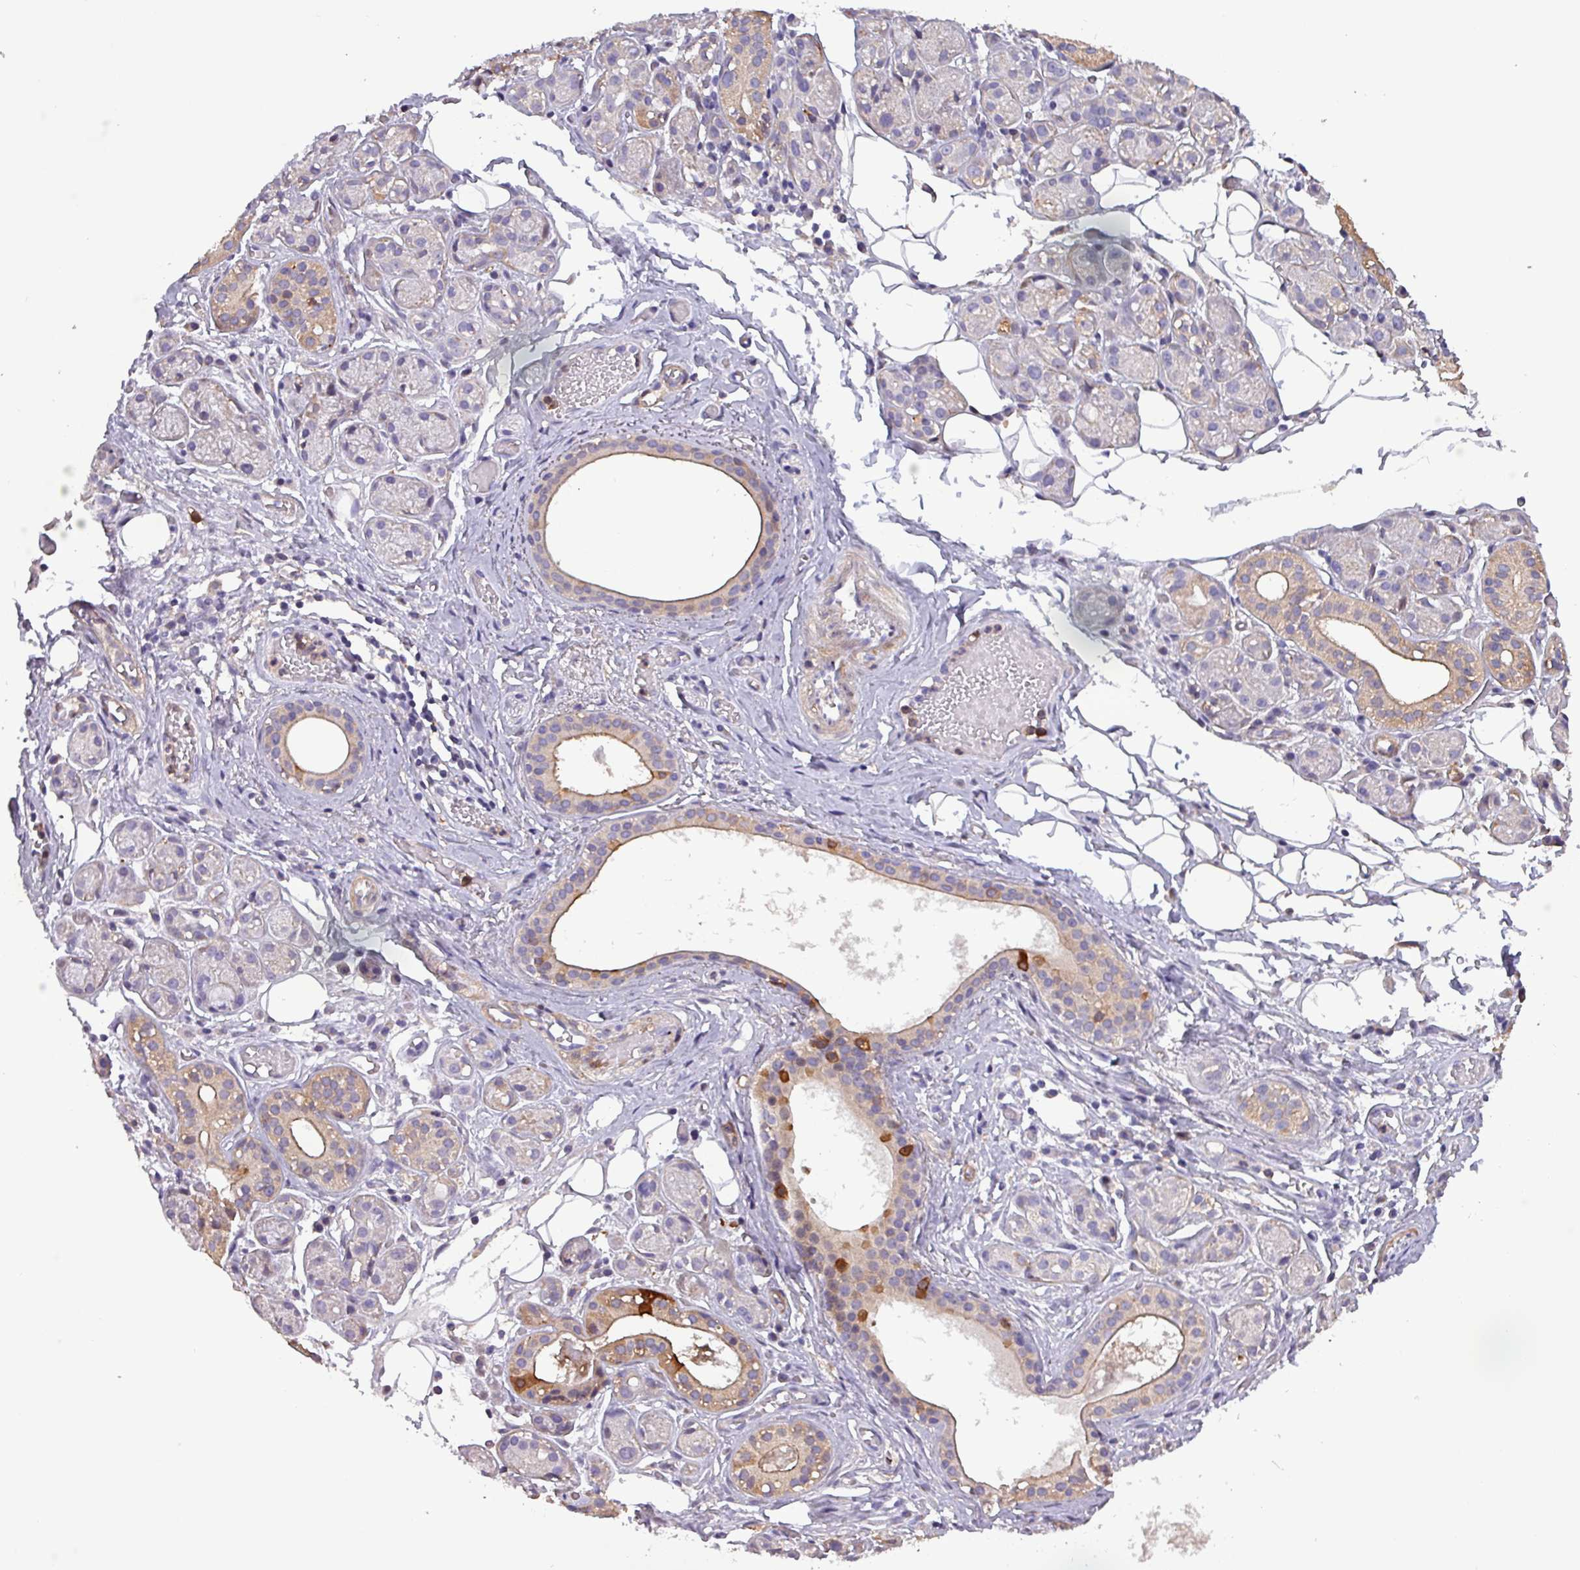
{"staining": {"intensity": "moderate", "quantity": "25%-75%", "location": "cytoplasmic/membranous"}, "tissue": "salivary gland", "cell_type": "Glandular cells", "image_type": "normal", "snomed": [{"axis": "morphology", "description": "Normal tissue, NOS"}, {"axis": "topography", "description": "Salivary gland"}], "caption": "Brown immunohistochemical staining in unremarkable salivary gland exhibits moderate cytoplasmic/membranous staining in about 25%-75% of glandular cells. Immunohistochemistry stains the protein in brown and the nuclei are stained blue.", "gene": "SCIN", "patient": {"sex": "male", "age": 82}}